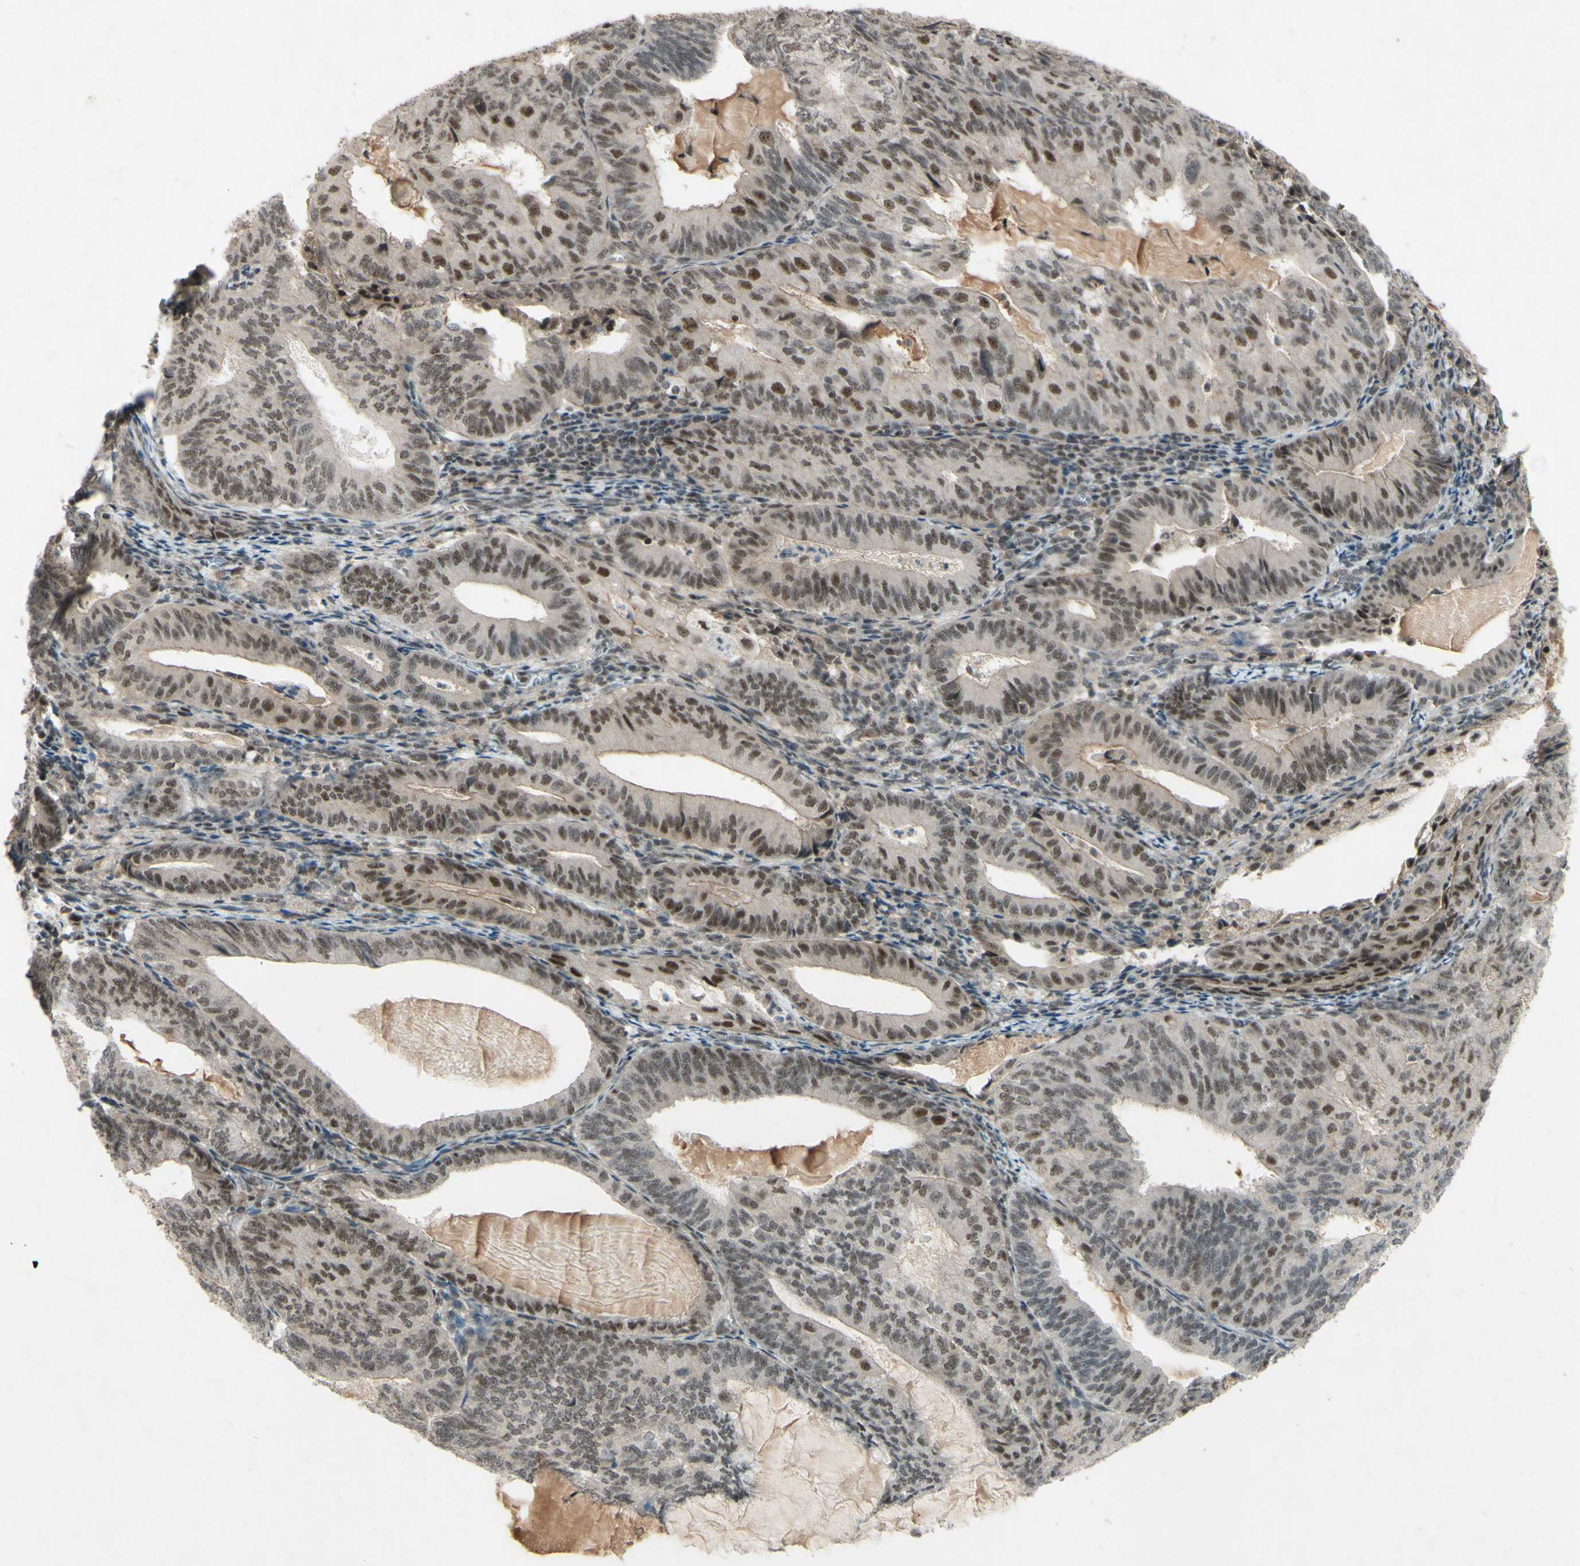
{"staining": {"intensity": "moderate", "quantity": "25%-75%", "location": "nuclear"}, "tissue": "endometrial cancer", "cell_type": "Tumor cells", "image_type": "cancer", "snomed": [{"axis": "morphology", "description": "Adenocarcinoma, NOS"}, {"axis": "topography", "description": "Endometrium"}], "caption": "Endometrial adenocarcinoma was stained to show a protein in brown. There is medium levels of moderate nuclear positivity in approximately 25%-75% of tumor cells. (Stains: DAB (3,3'-diaminobenzidine) in brown, nuclei in blue, Microscopy: brightfield microscopy at high magnification).", "gene": "SNW1", "patient": {"sex": "female", "age": 81}}